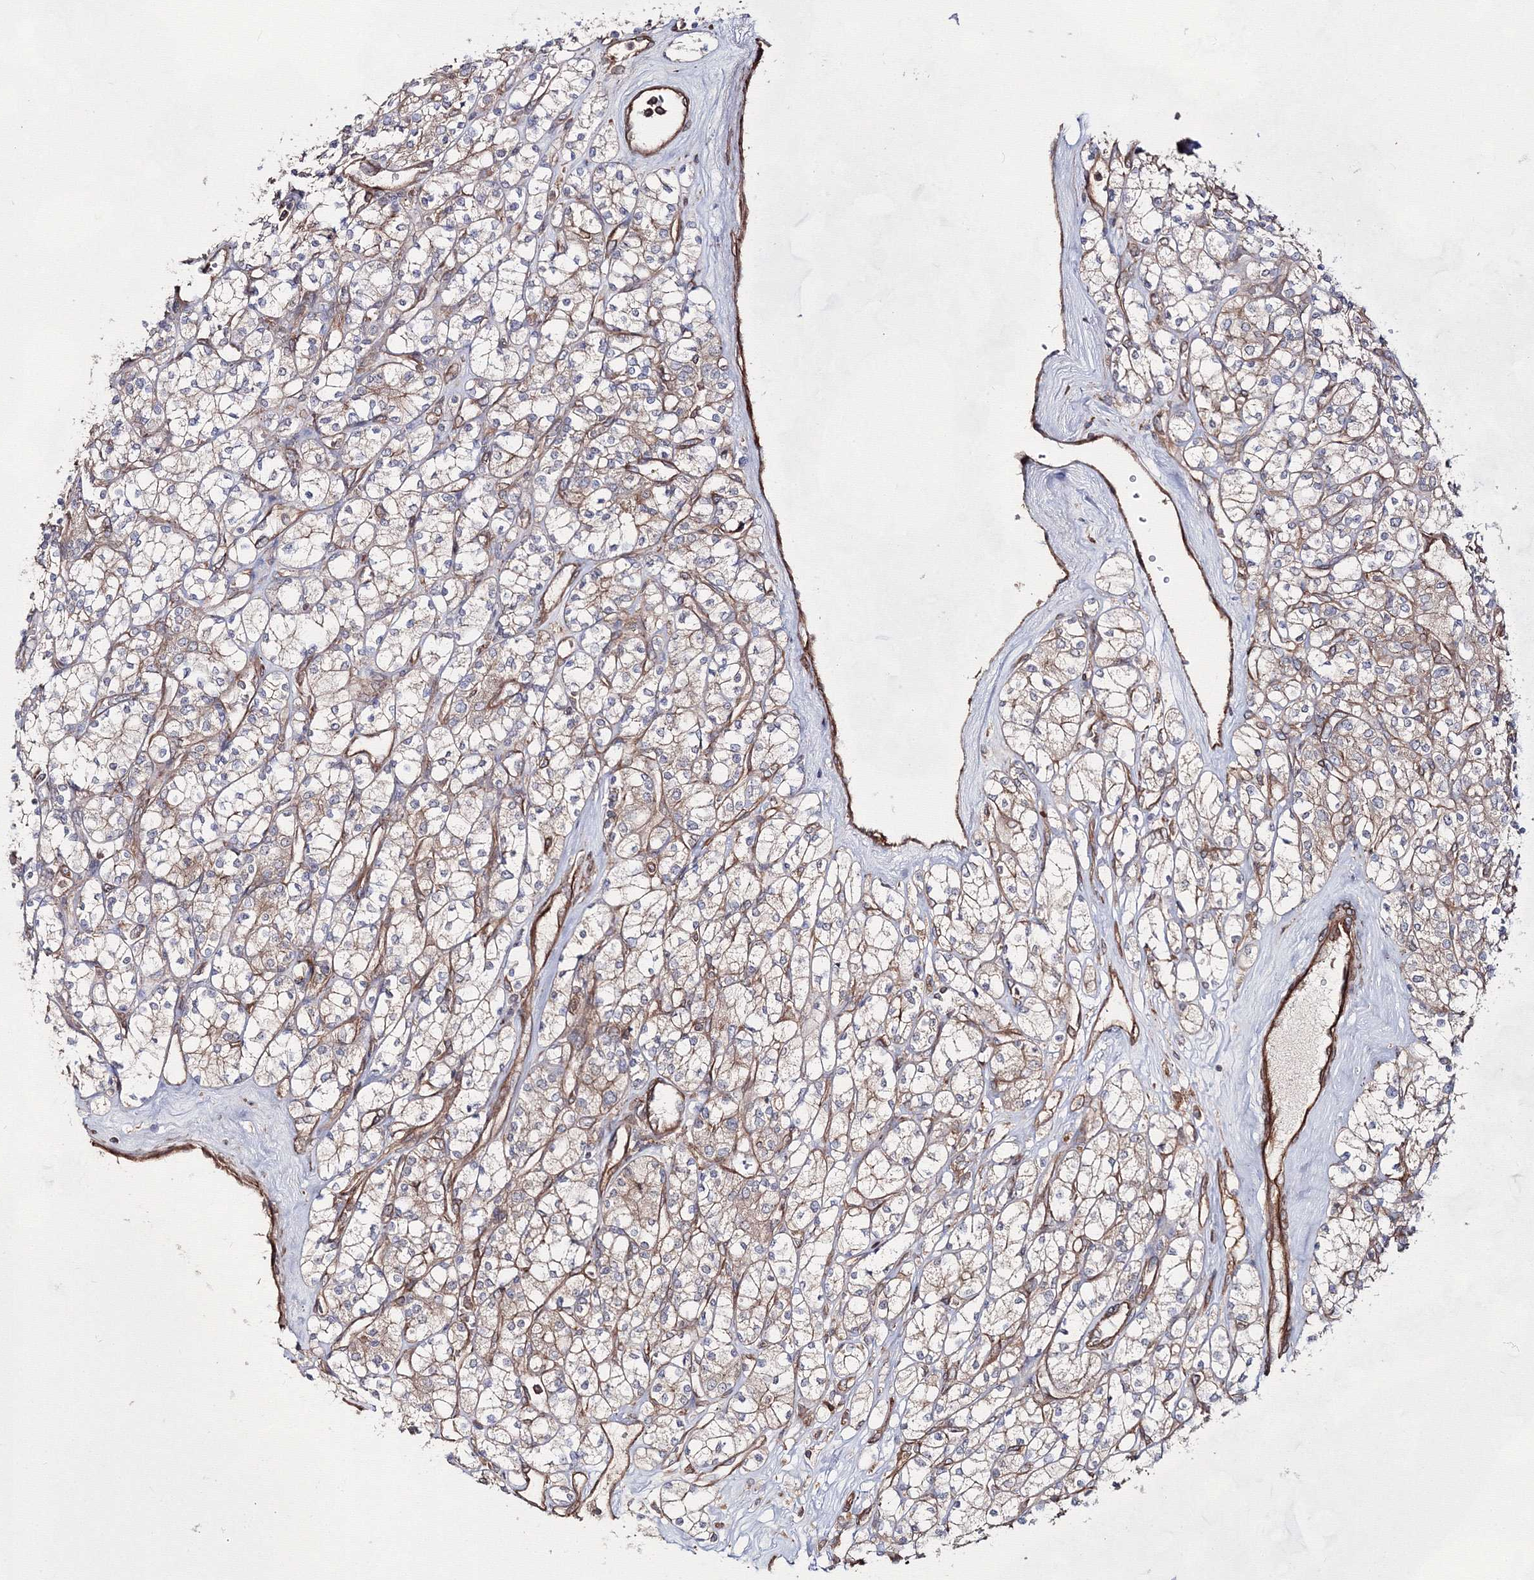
{"staining": {"intensity": "weak", "quantity": "25%-75%", "location": "cytoplasmic/membranous"}, "tissue": "renal cancer", "cell_type": "Tumor cells", "image_type": "cancer", "snomed": [{"axis": "morphology", "description": "Adenocarcinoma, NOS"}, {"axis": "topography", "description": "Kidney"}], "caption": "A low amount of weak cytoplasmic/membranous staining is present in about 25%-75% of tumor cells in renal cancer (adenocarcinoma) tissue.", "gene": "EXOC6", "patient": {"sex": "male", "age": 77}}